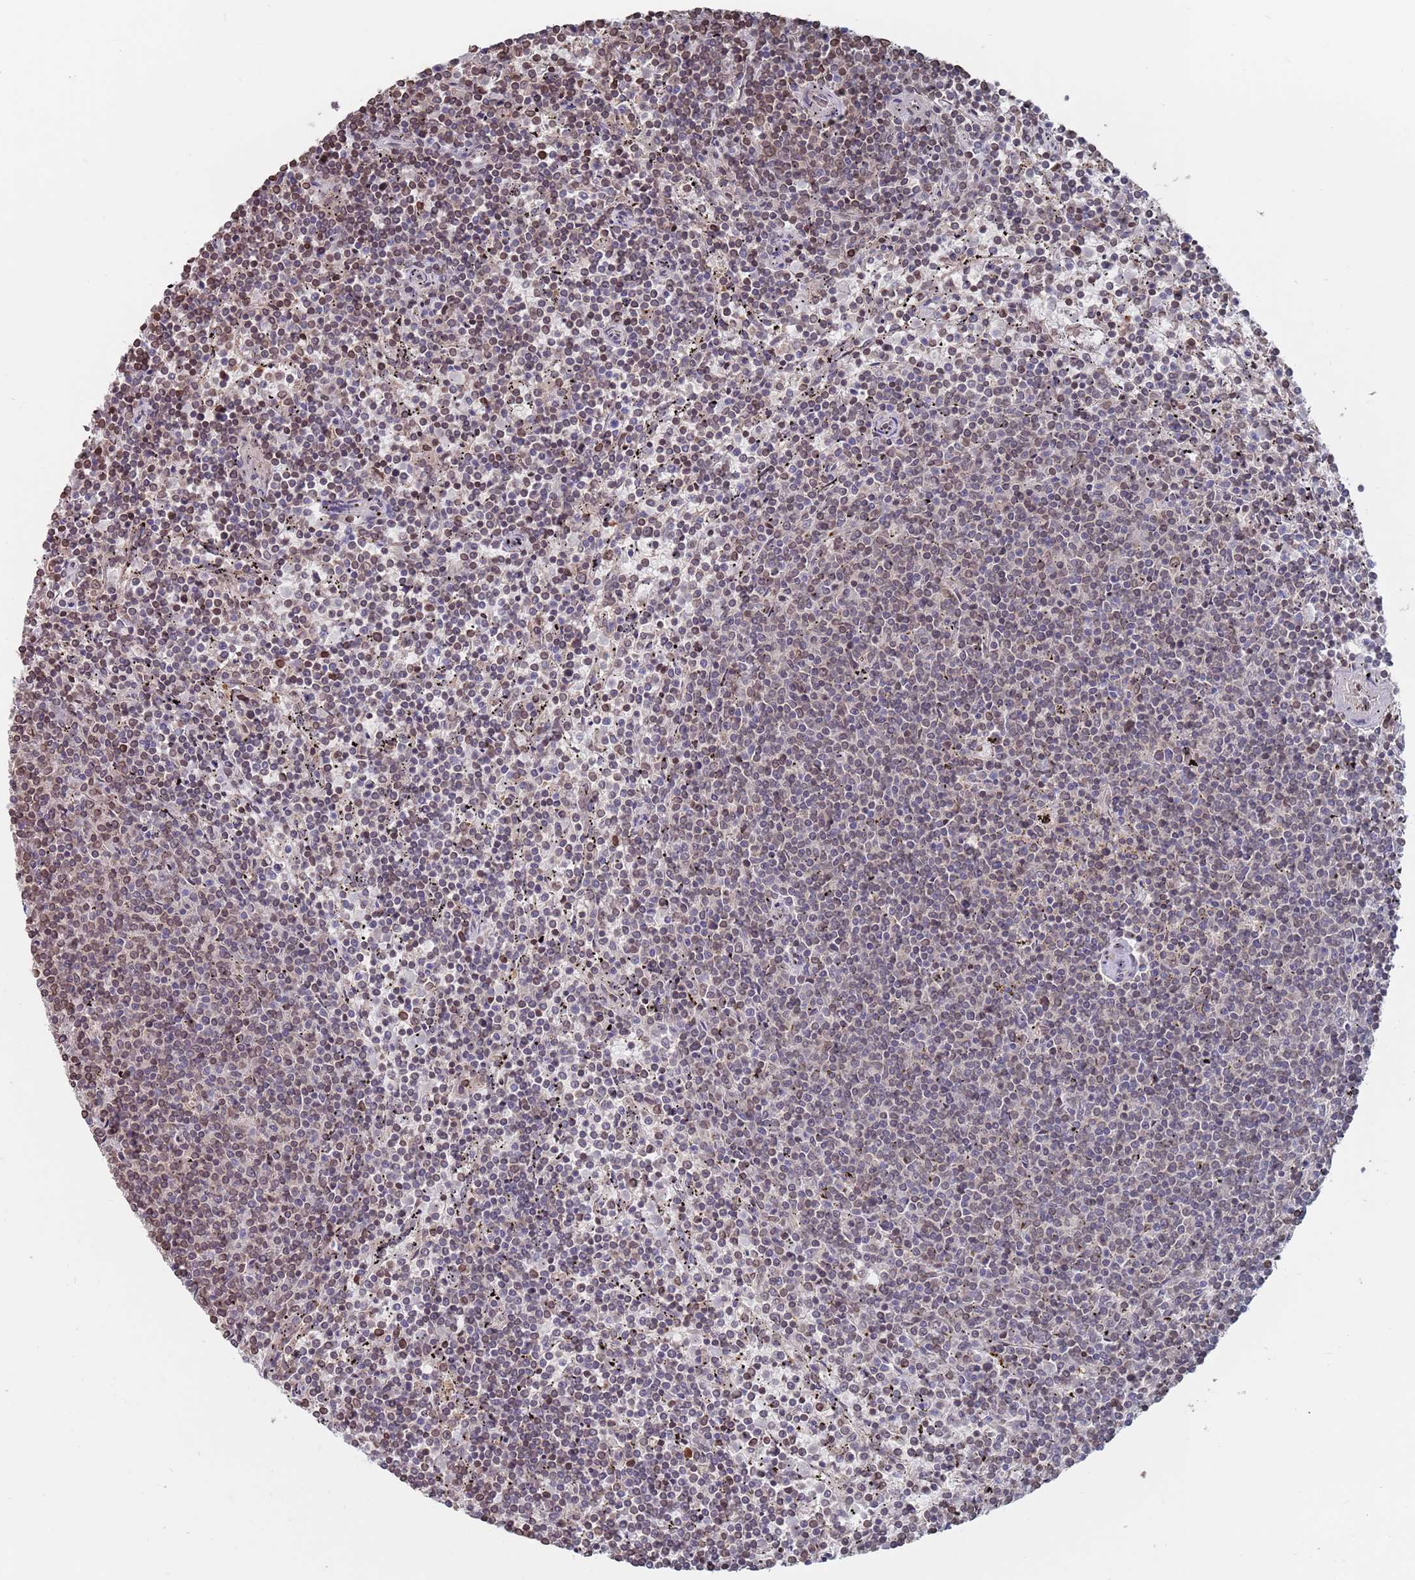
{"staining": {"intensity": "moderate", "quantity": "<25%", "location": "nuclear"}, "tissue": "lymphoma", "cell_type": "Tumor cells", "image_type": "cancer", "snomed": [{"axis": "morphology", "description": "Malignant lymphoma, non-Hodgkin's type, Low grade"}, {"axis": "topography", "description": "Spleen"}], "caption": "Immunohistochemical staining of human malignant lymphoma, non-Hodgkin's type (low-grade) reveals moderate nuclear protein expression in about <25% of tumor cells. The protein is shown in brown color, while the nuclei are stained blue.", "gene": "SDHAF3", "patient": {"sex": "female", "age": 50}}